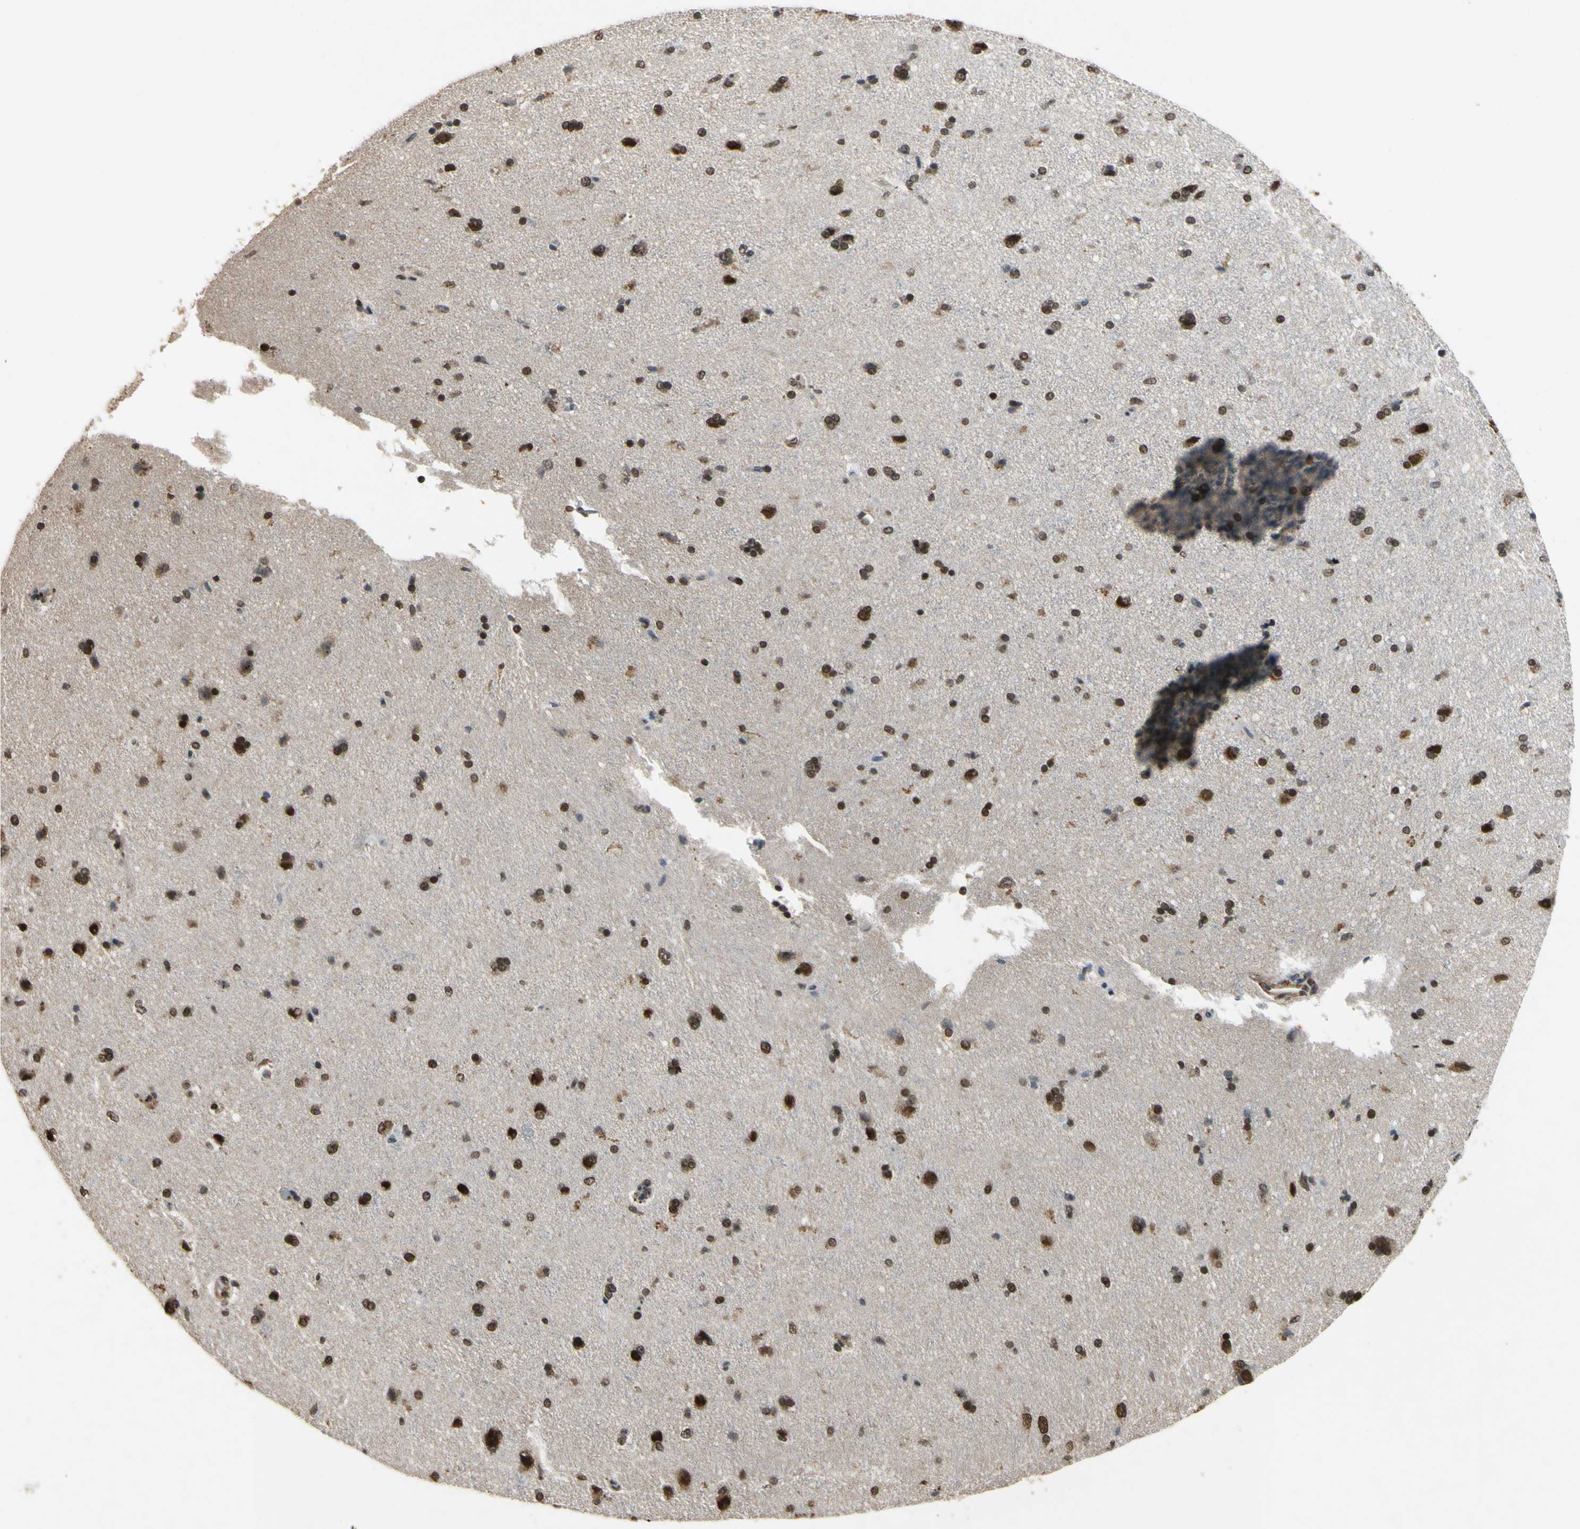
{"staining": {"intensity": "negative", "quantity": "none", "location": "none"}, "tissue": "cerebral cortex", "cell_type": "Endothelial cells", "image_type": "normal", "snomed": [{"axis": "morphology", "description": "Normal tissue, NOS"}, {"axis": "topography", "description": "Cerebral cortex"}], "caption": "Immunohistochemical staining of unremarkable human cerebral cortex shows no significant staining in endothelial cells.", "gene": "ZNF174", "patient": {"sex": "male", "age": 62}}